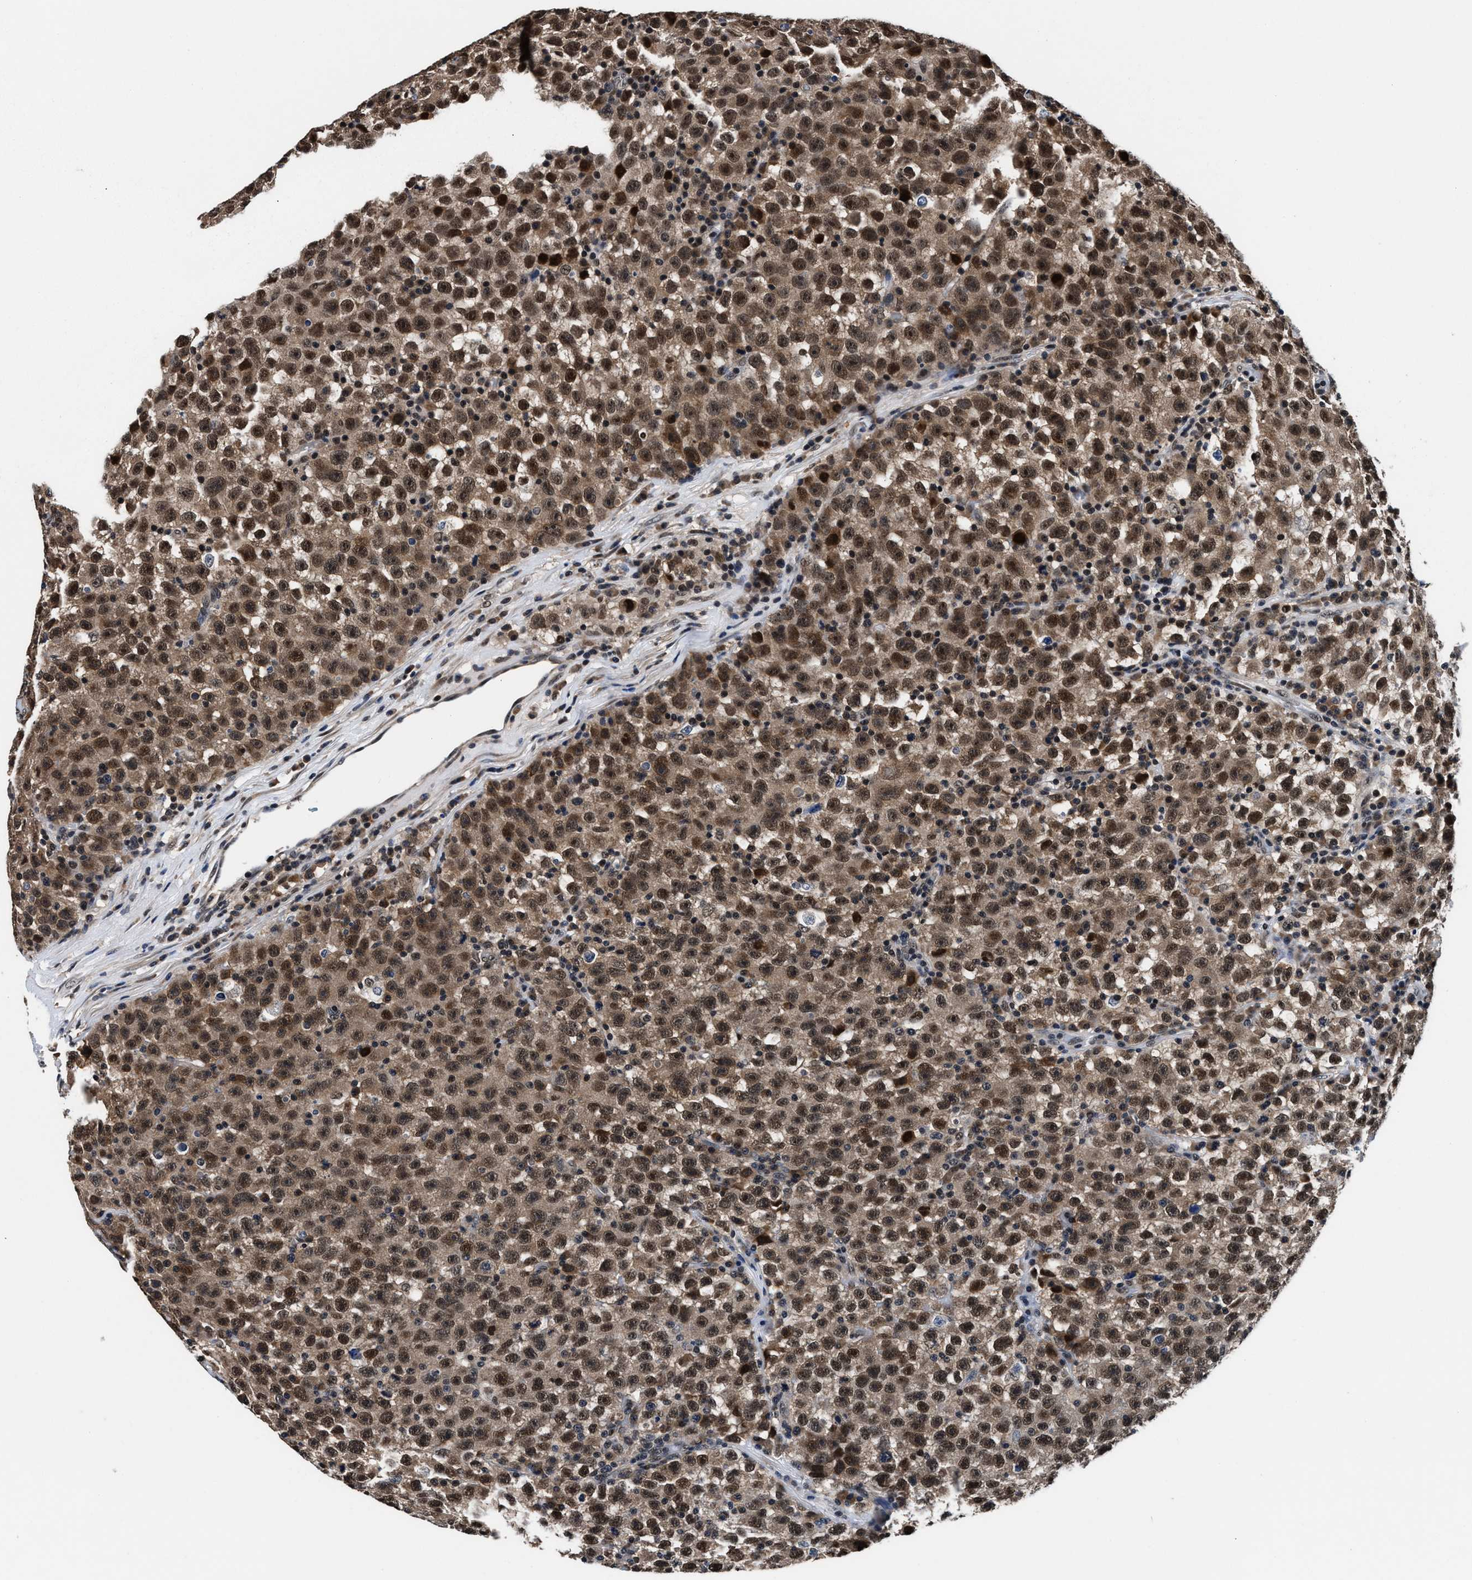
{"staining": {"intensity": "moderate", "quantity": ">75%", "location": "cytoplasmic/membranous,nuclear"}, "tissue": "testis cancer", "cell_type": "Tumor cells", "image_type": "cancer", "snomed": [{"axis": "morphology", "description": "Seminoma, NOS"}, {"axis": "topography", "description": "Testis"}], "caption": "Immunohistochemical staining of human testis cancer (seminoma) displays moderate cytoplasmic/membranous and nuclear protein staining in approximately >75% of tumor cells. Immunohistochemistry stains the protein in brown and the nuclei are stained blue.", "gene": "USP16", "patient": {"sex": "male", "age": 22}}